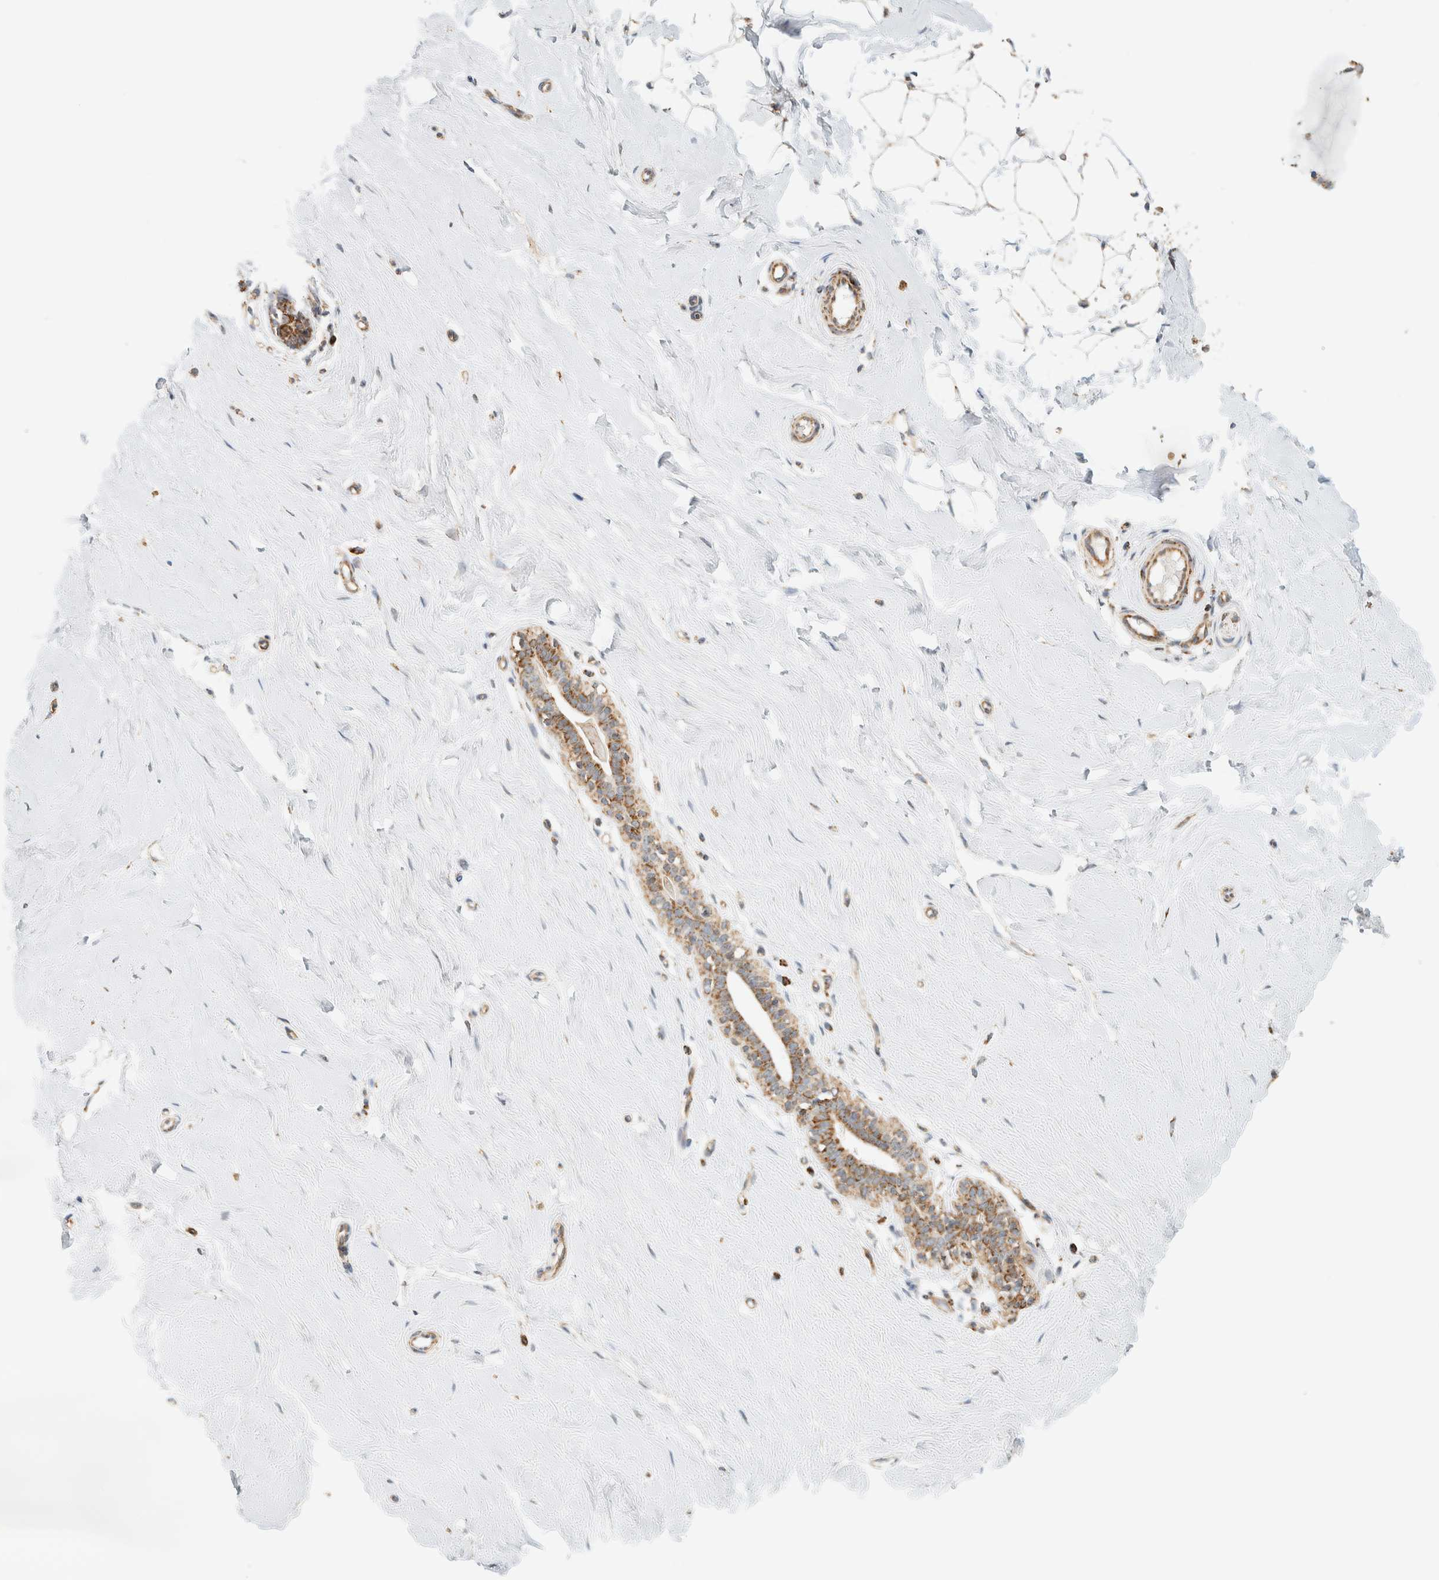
{"staining": {"intensity": "negative", "quantity": "none", "location": "none"}, "tissue": "breast", "cell_type": "Adipocytes", "image_type": "normal", "snomed": [{"axis": "morphology", "description": "Normal tissue, NOS"}, {"axis": "topography", "description": "Breast"}], "caption": "The histopathology image displays no significant expression in adipocytes of breast. (Stains: DAB (3,3'-diaminobenzidine) immunohistochemistry (IHC) with hematoxylin counter stain, Microscopy: brightfield microscopy at high magnification).", "gene": "KIFAP3", "patient": {"sex": "female", "age": 23}}